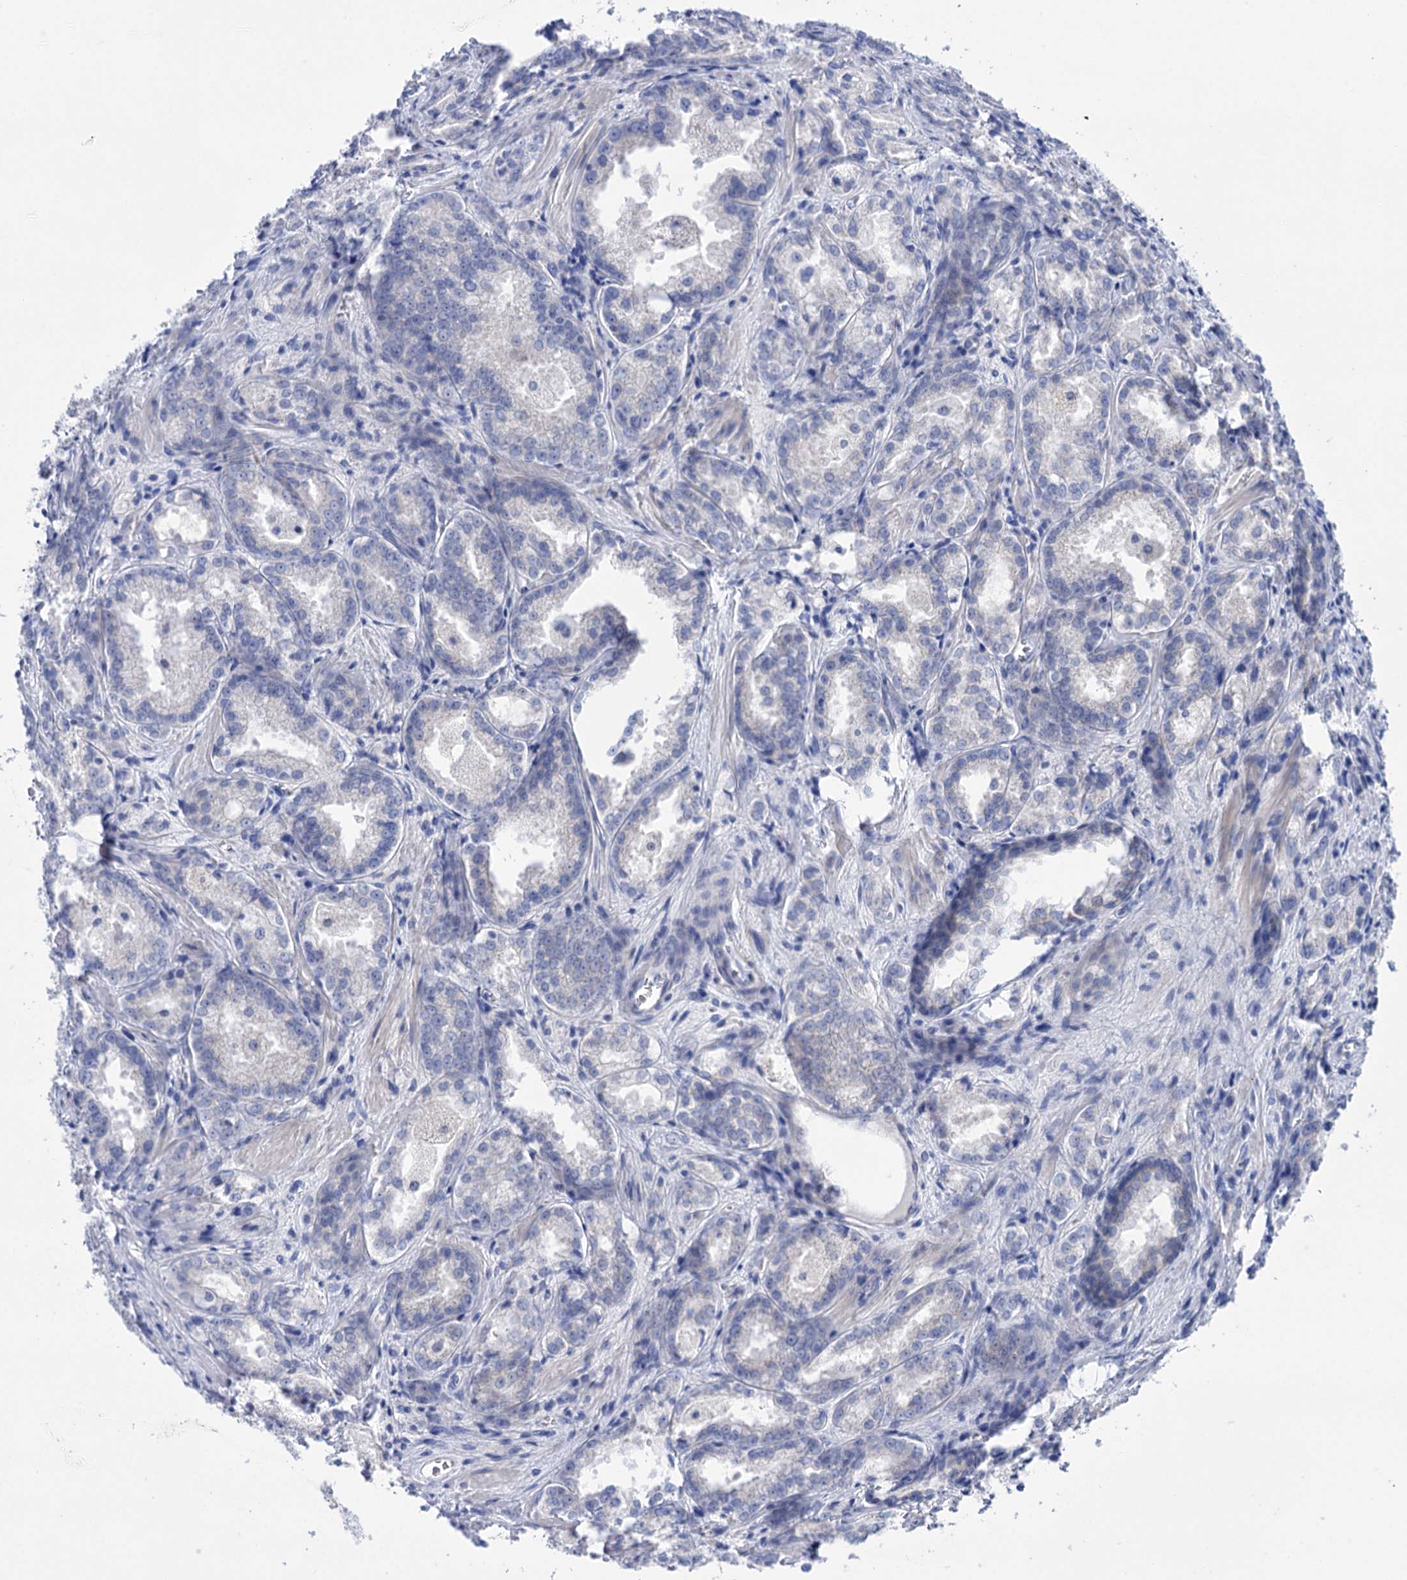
{"staining": {"intensity": "negative", "quantity": "none", "location": "none"}, "tissue": "prostate cancer", "cell_type": "Tumor cells", "image_type": "cancer", "snomed": [{"axis": "morphology", "description": "Adenocarcinoma, Low grade"}, {"axis": "topography", "description": "Prostate"}], "caption": "Immunohistochemical staining of prostate low-grade adenocarcinoma exhibits no significant positivity in tumor cells.", "gene": "YARS2", "patient": {"sex": "male", "age": 47}}